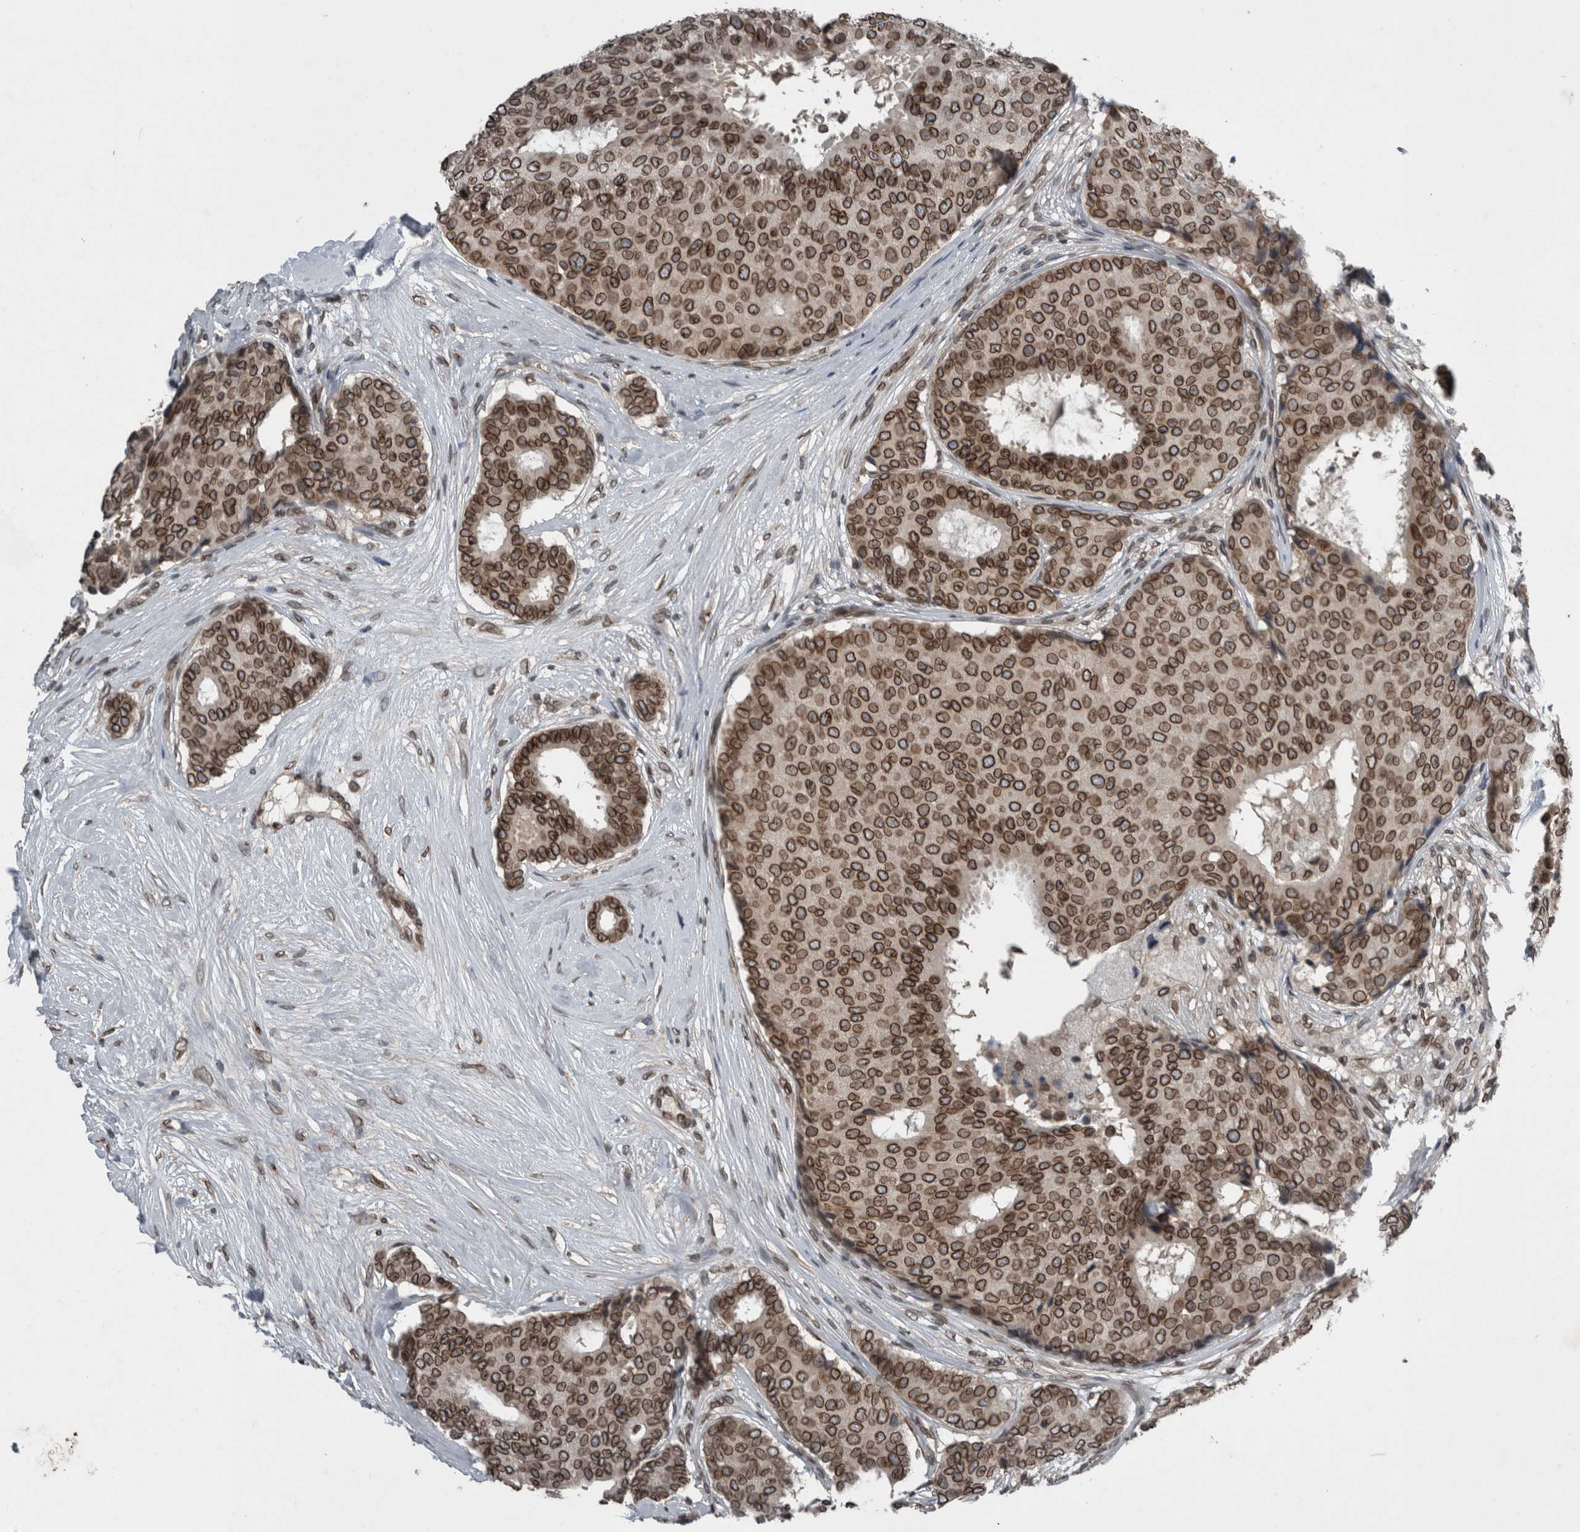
{"staining": {"intensity": "strong", "quantity": ">75%", "location": "cytoplasmic/membranous,nuclear"}, "tissue": "breast cancer", "cell_type": "Tumor cells", "image_type": "cancer", "snomed": [{"axis": "morphology", "description": "Duct carcinoma"}, {"axis": "topography", "description": "Breast"}], "caption": "An immunohistochemistry histopathology image of tumor tissue is shown. Protein staining in brown labels strong cytoplasmic/membranous and nuclear positivity in invasive ductal carcinoma (breast) within tumor cells.", "gene": "RANBP2", "patient": {"sex": "female", "age": 75}}